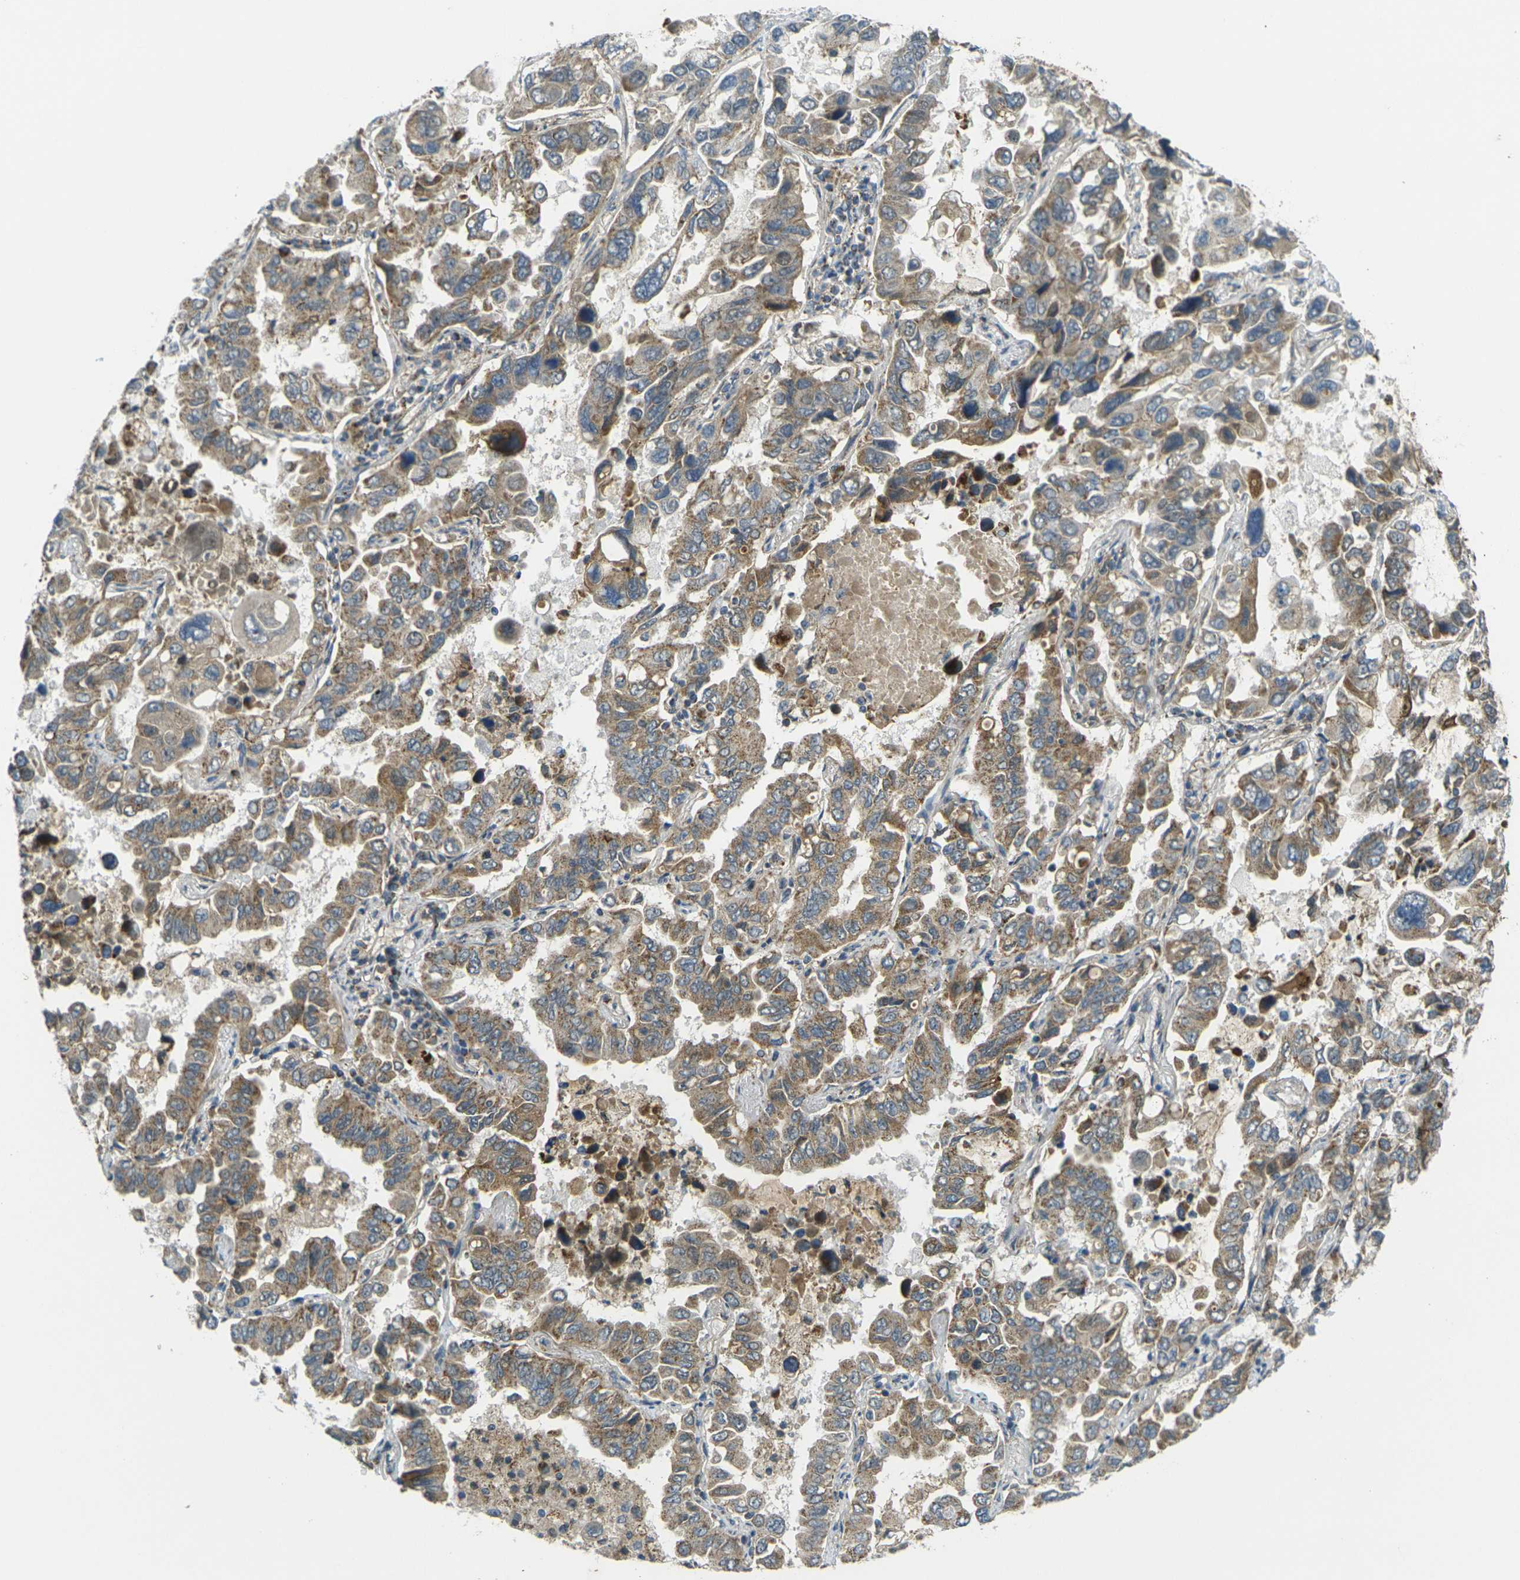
{"staining": {"intensity": "moderate", "quantity": ">75%", "location": "cytoplasmic/membranous"}, "tissue": "lung cancer", "cell_type": "Tumor cells", "image_type": "cancer", "snomed": [{"axis": "morphology", "description": "Adenocarcinoma, NOS"}, {"axis": "topography", "description": "Lung"}], "caption": "Immunohistochemistry histopathology image of neoplastic tissue: human lung cancer (adenocarcinoma) stained using immunohistochemistry exhibits medium levels of moderate protein expression localized specifically in the cytoplasmic/membranous of tumor cells, appearing as a cytoplasmic/membranous brown color.", "gene": "IGF1R", "patient": {"sex": "male", "age": 64}}